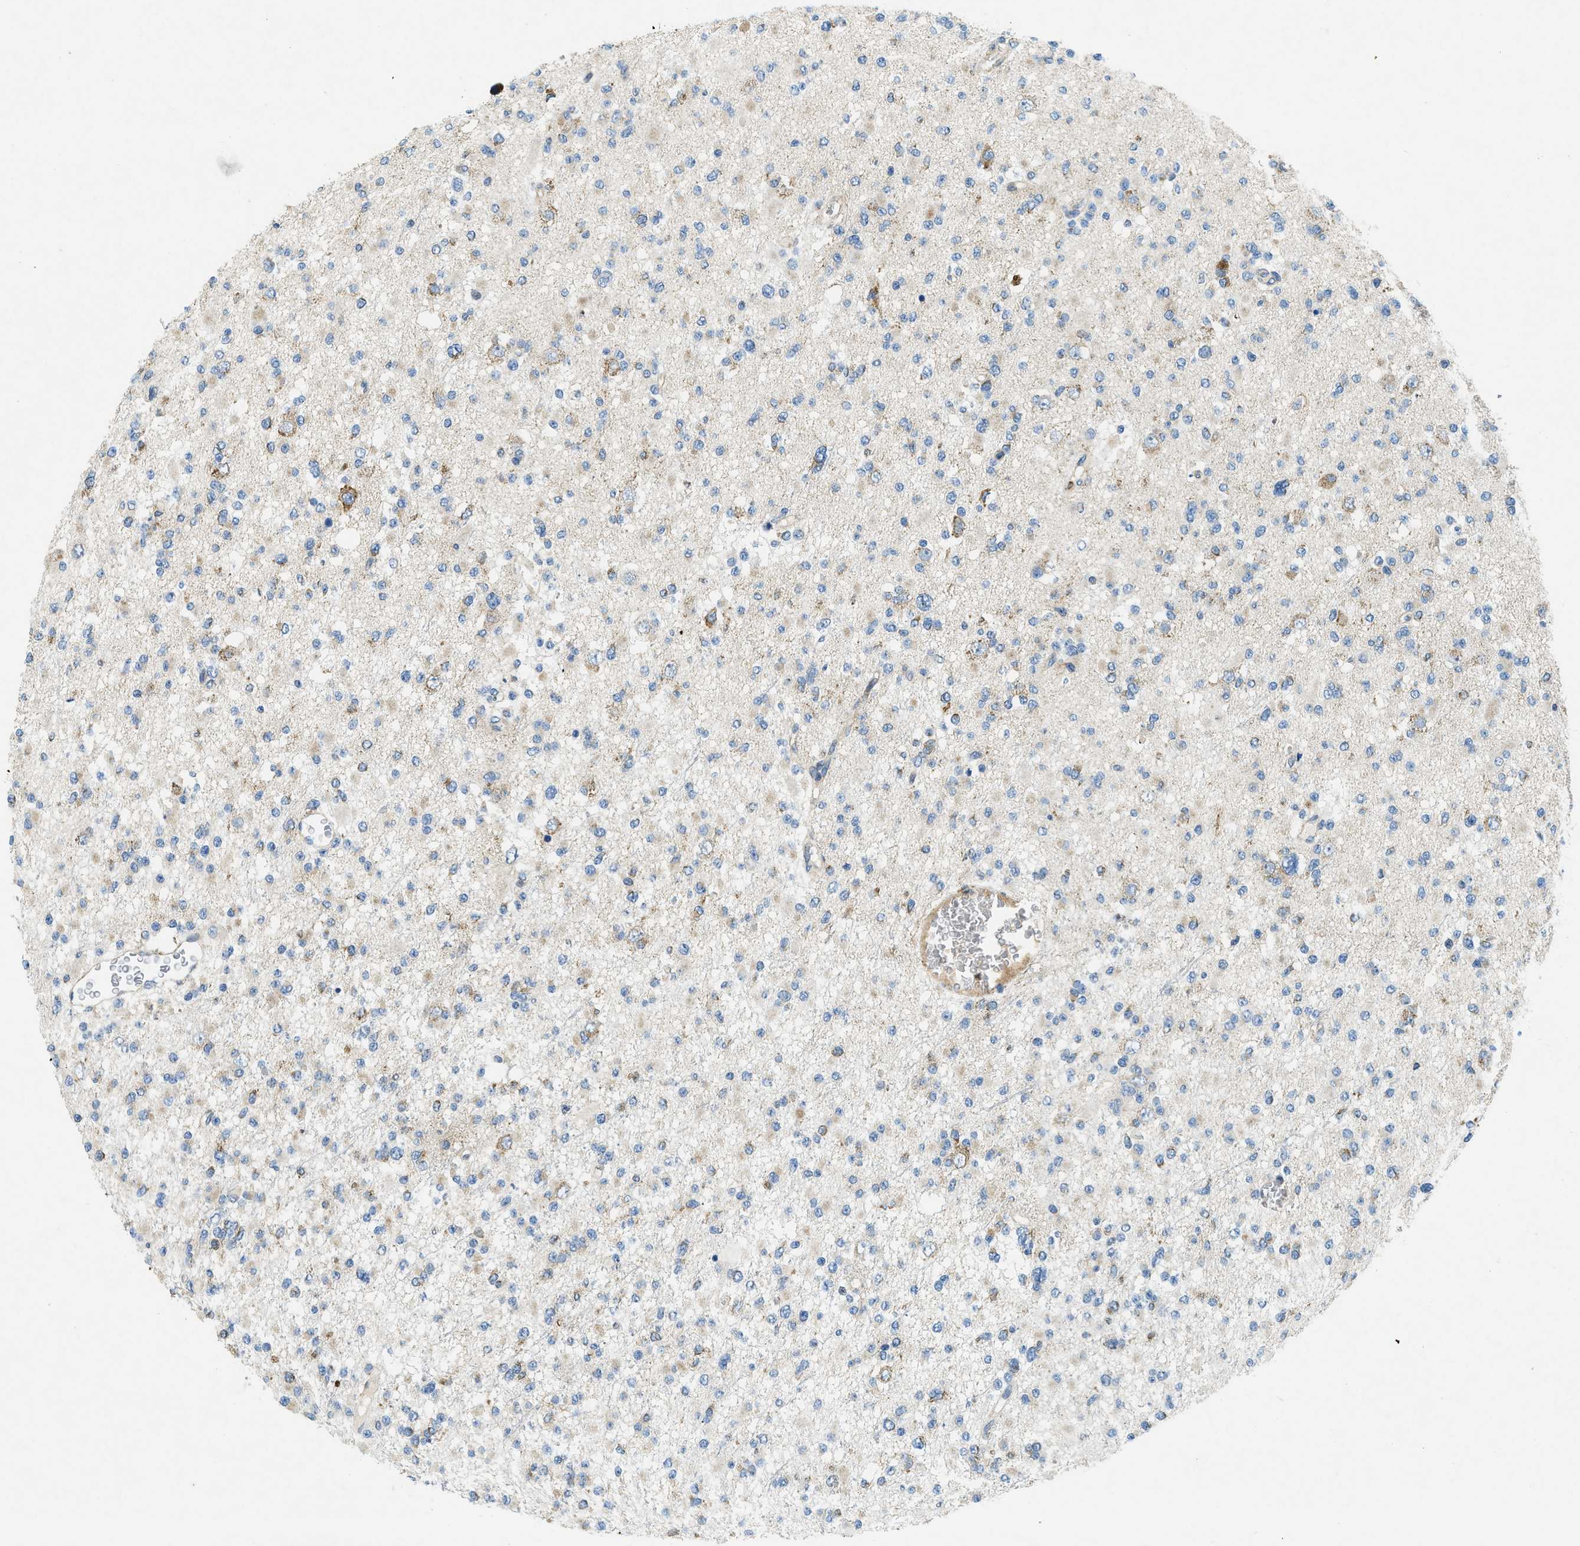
{"staining": {"intensity": "weak", "quantity": "<25%", "location": "cytoplasmic/membranous"}, "tissue": "glioma", "cell_type": "Tumor cells", "image_type": "cancer", "snomed": [{"axis": "morphology", "description": "Glioma, malignant, Low grade"}, {"axis": "topography", "description": "Brain"}], "caption": "High magnification brightfield microscopy of glioma stained with DAB (brown) and counterstained with hematoxylin (blue): tumor cells show no significant expression. (DAB (3,3'-diaminobenzidine) IHC visualized using brightfield microscopy, high magnification).", "gene": "CSPG4", "patient": {"sex": "female", "age": 22}}